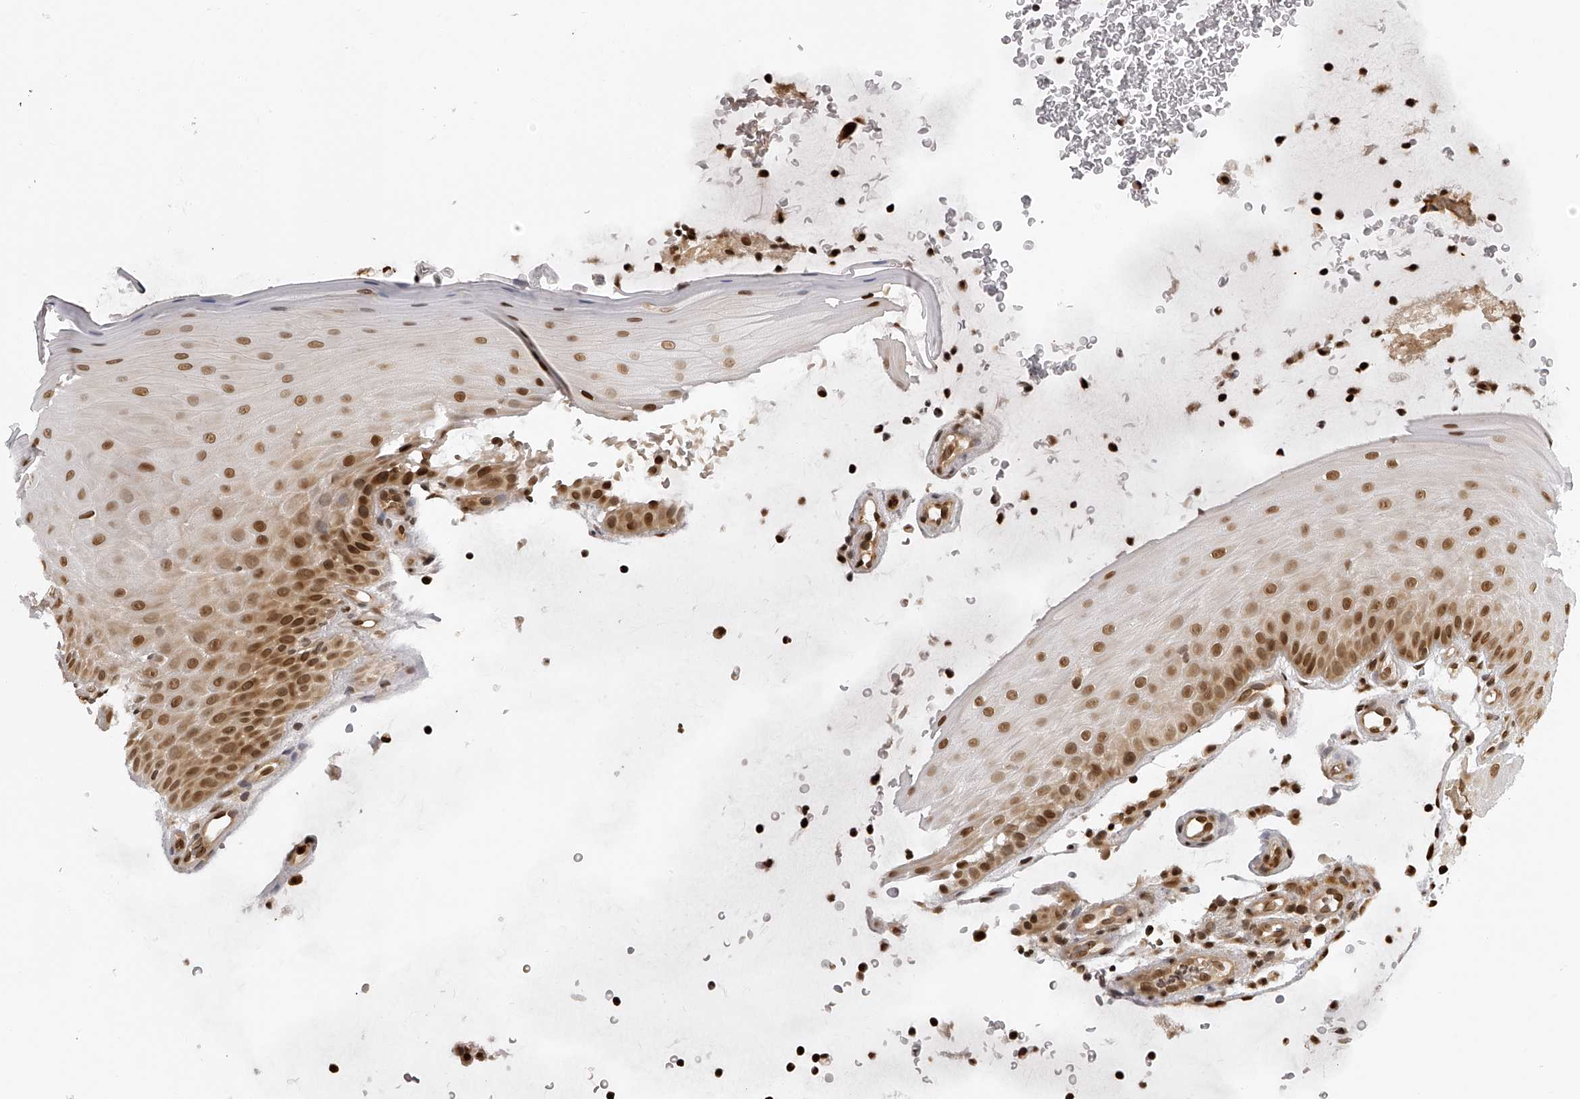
{"staining": {"intensity": "strong", "quantity": "<25%", "location": "cytoplasmic/membranous,nuclear"}, "tissue": "oral mucosa", "cell_type": "Squamous epithelial cells", "image_type": "normal", "snomed": [{"axis": "morphology", "description": "Normal tissue, NOS"}, {"axis": "topography", "description": "Oral tissue"}], "caption": "Protein staining exhibits strong cytoplasmic/membranous,nuclear staining in about <25% of squamous epithelial cells in benign oral mucosa.", "gene": "ODF2L", "patient": {"sex": "male", "age": 13}}